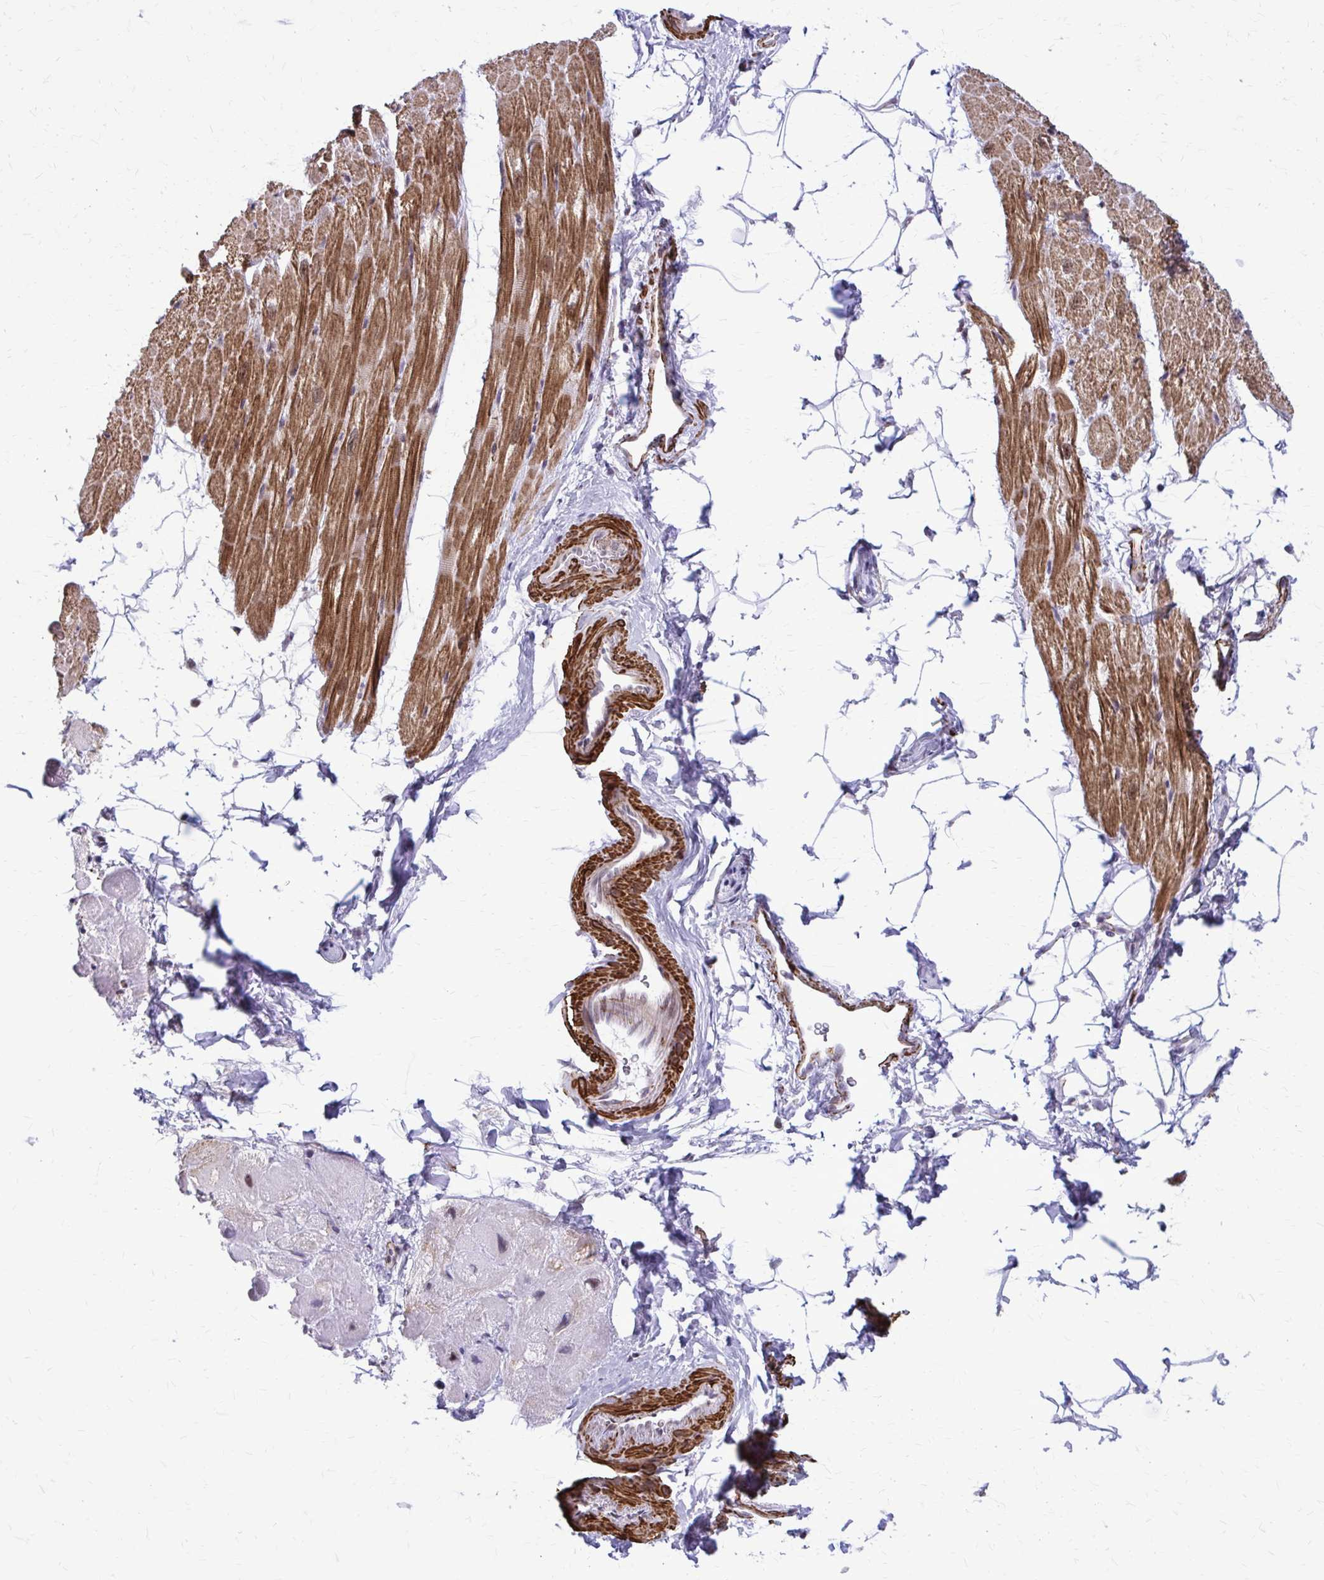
{"staining": {"intensity": "strong", "quantity": "25%-75%", "location": "cytoplasmic/membranous,nuclear"}, "tissue": "heart muscle", "cell_type": "Cardiomyocytes", "image_type": "normal", "snomed": [{"axis": "morphology", "description": "Normal tissue, NOS"}, {"axis": "topography", "description": "Heart"}], "caption": "Immunohistochemical staining of normal human heart muscle exhibits strong cytoplasmic/membranous,nuclear protein staining in approximately 25%-75% of cardiomyocytes.", "gene": "NRBF2", "patient": {"sex": "male", "age": 62}}